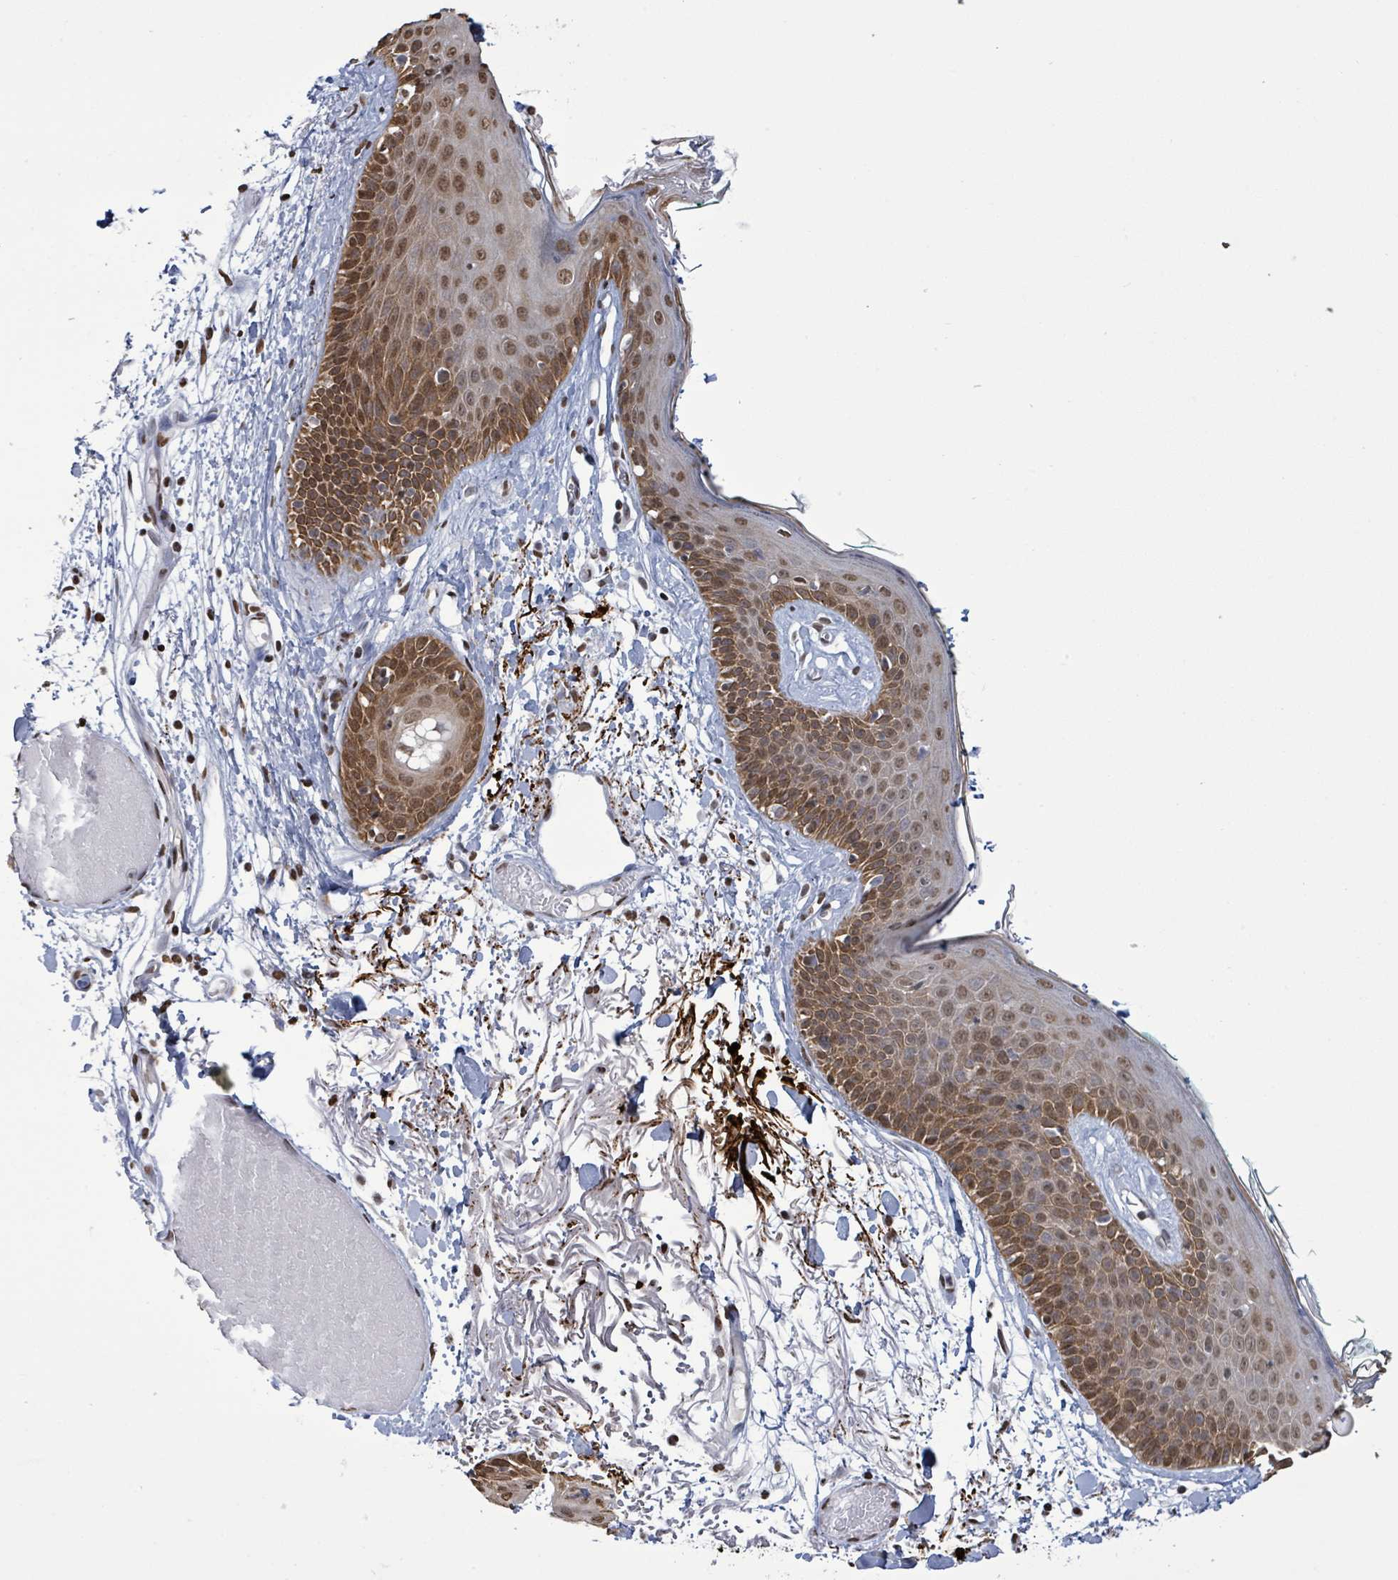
{"staining": {"intensity": "moderate", "quantity": ">75%", "location": "cytoplasmic/membranous,nuclear"}, "tissue": "skin", "cell_type": "Fibroblasts", "image_type": "normal", "snomed": [{"axis": "morphology", "description": "Normal tissue, NOS"}, {"axis": "topography", "description": "Skin"}], "caption": "This is a photomicrograph of IHC staining of unremarkable skin, which shows moderate positivity in the cytoplasmic/membranous,nuclear of fibroblasts.", "gene": "SAMD14", "patient": {"sex": "male", "age": 79}}